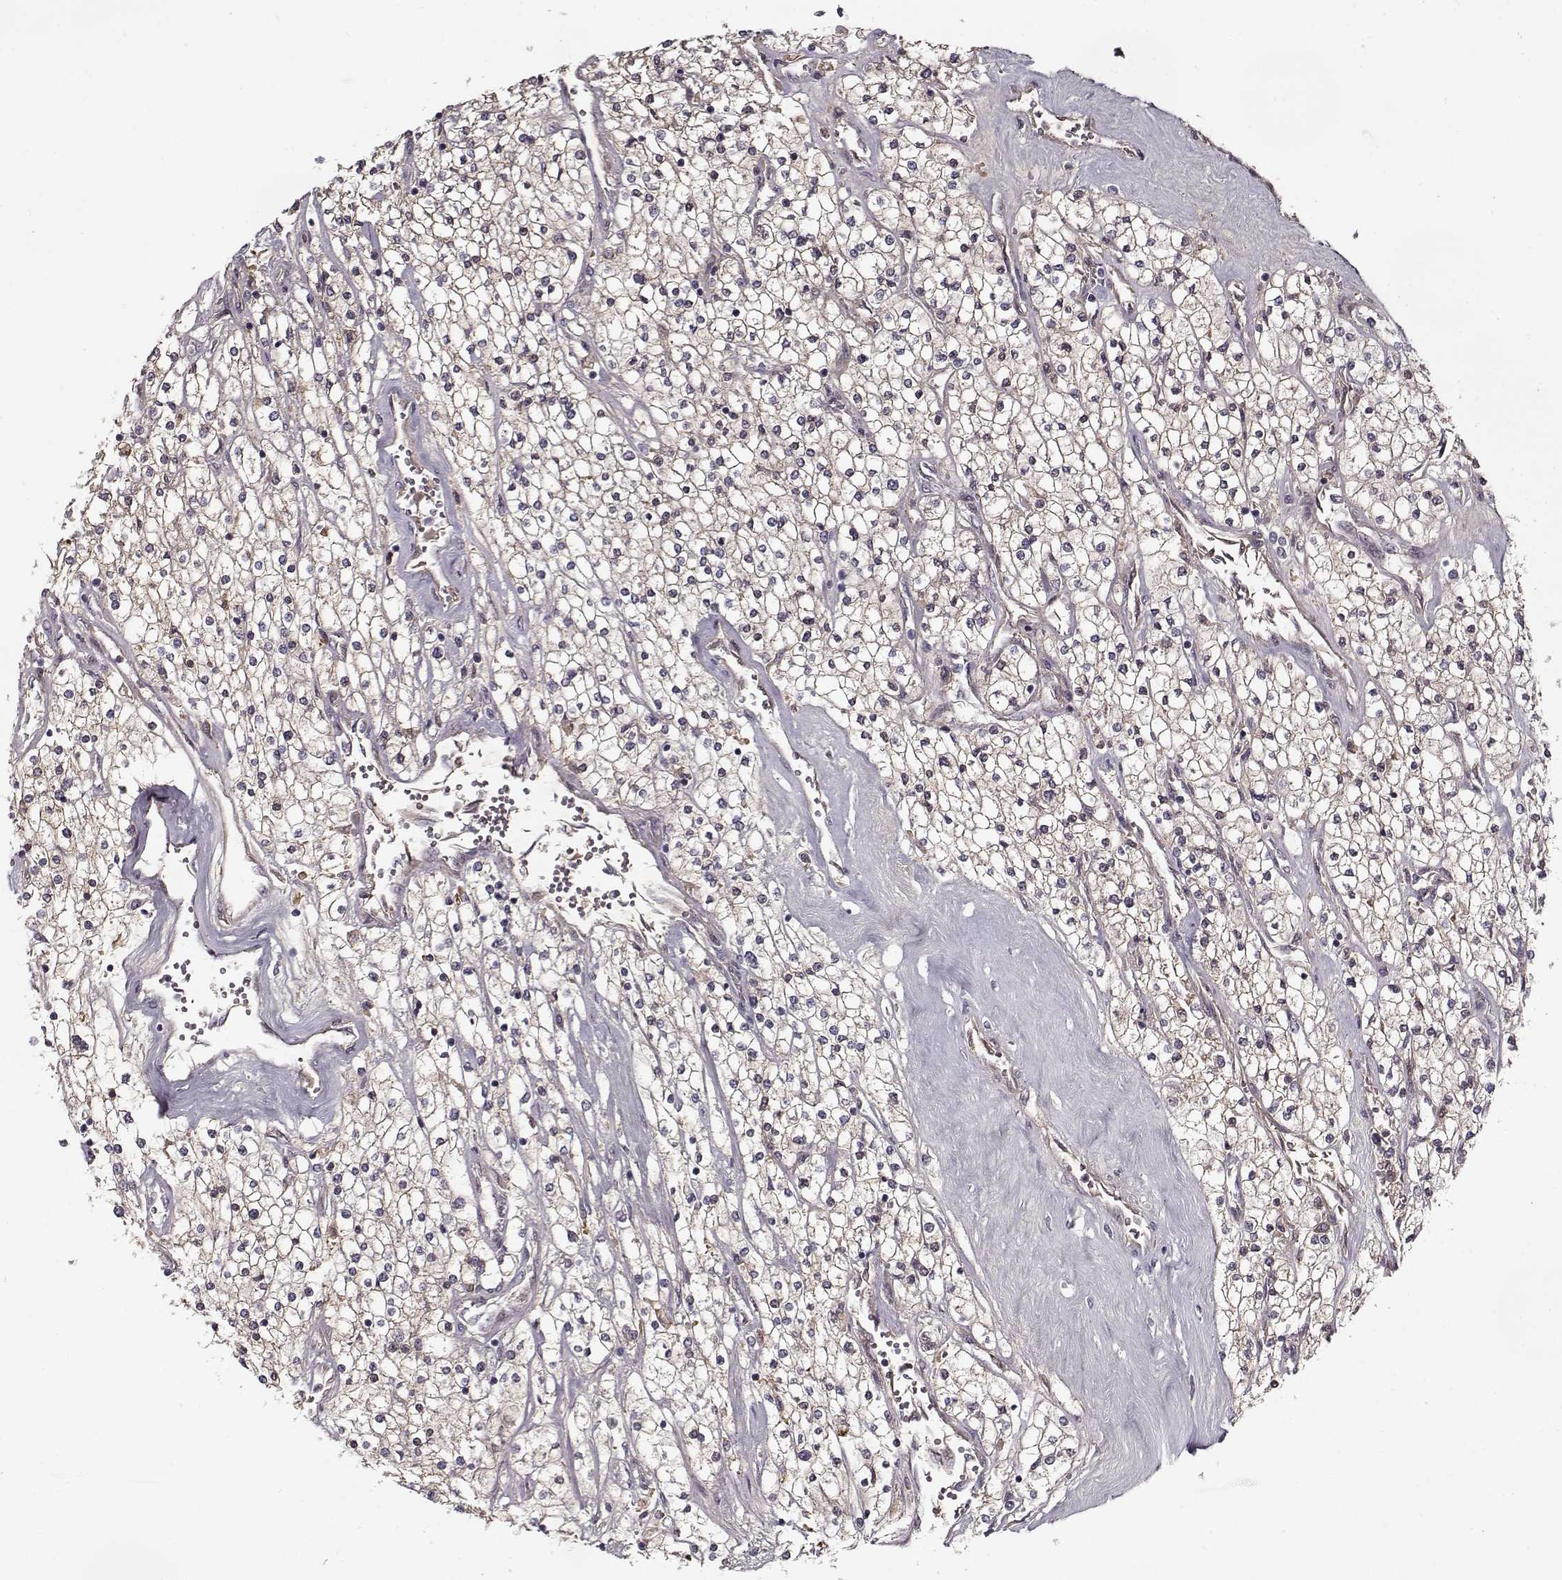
{"staining": {"intensity": "negative", "quantity": "none", "location": "none"}, "tissue": "renal cancer", "cell_type": "Tumor cells", "image_type": "cancer", "snomed": [{"axis": "morphology", "description": "Adenocarcinoma, NOS"}, {"axis": "topography", "description": "Kidney"}], "caption": "Tumor cells are negative for brown protein staining in renal cancer.", "gene": "AFM", "patient": {"sex": "male", "age": 80}}